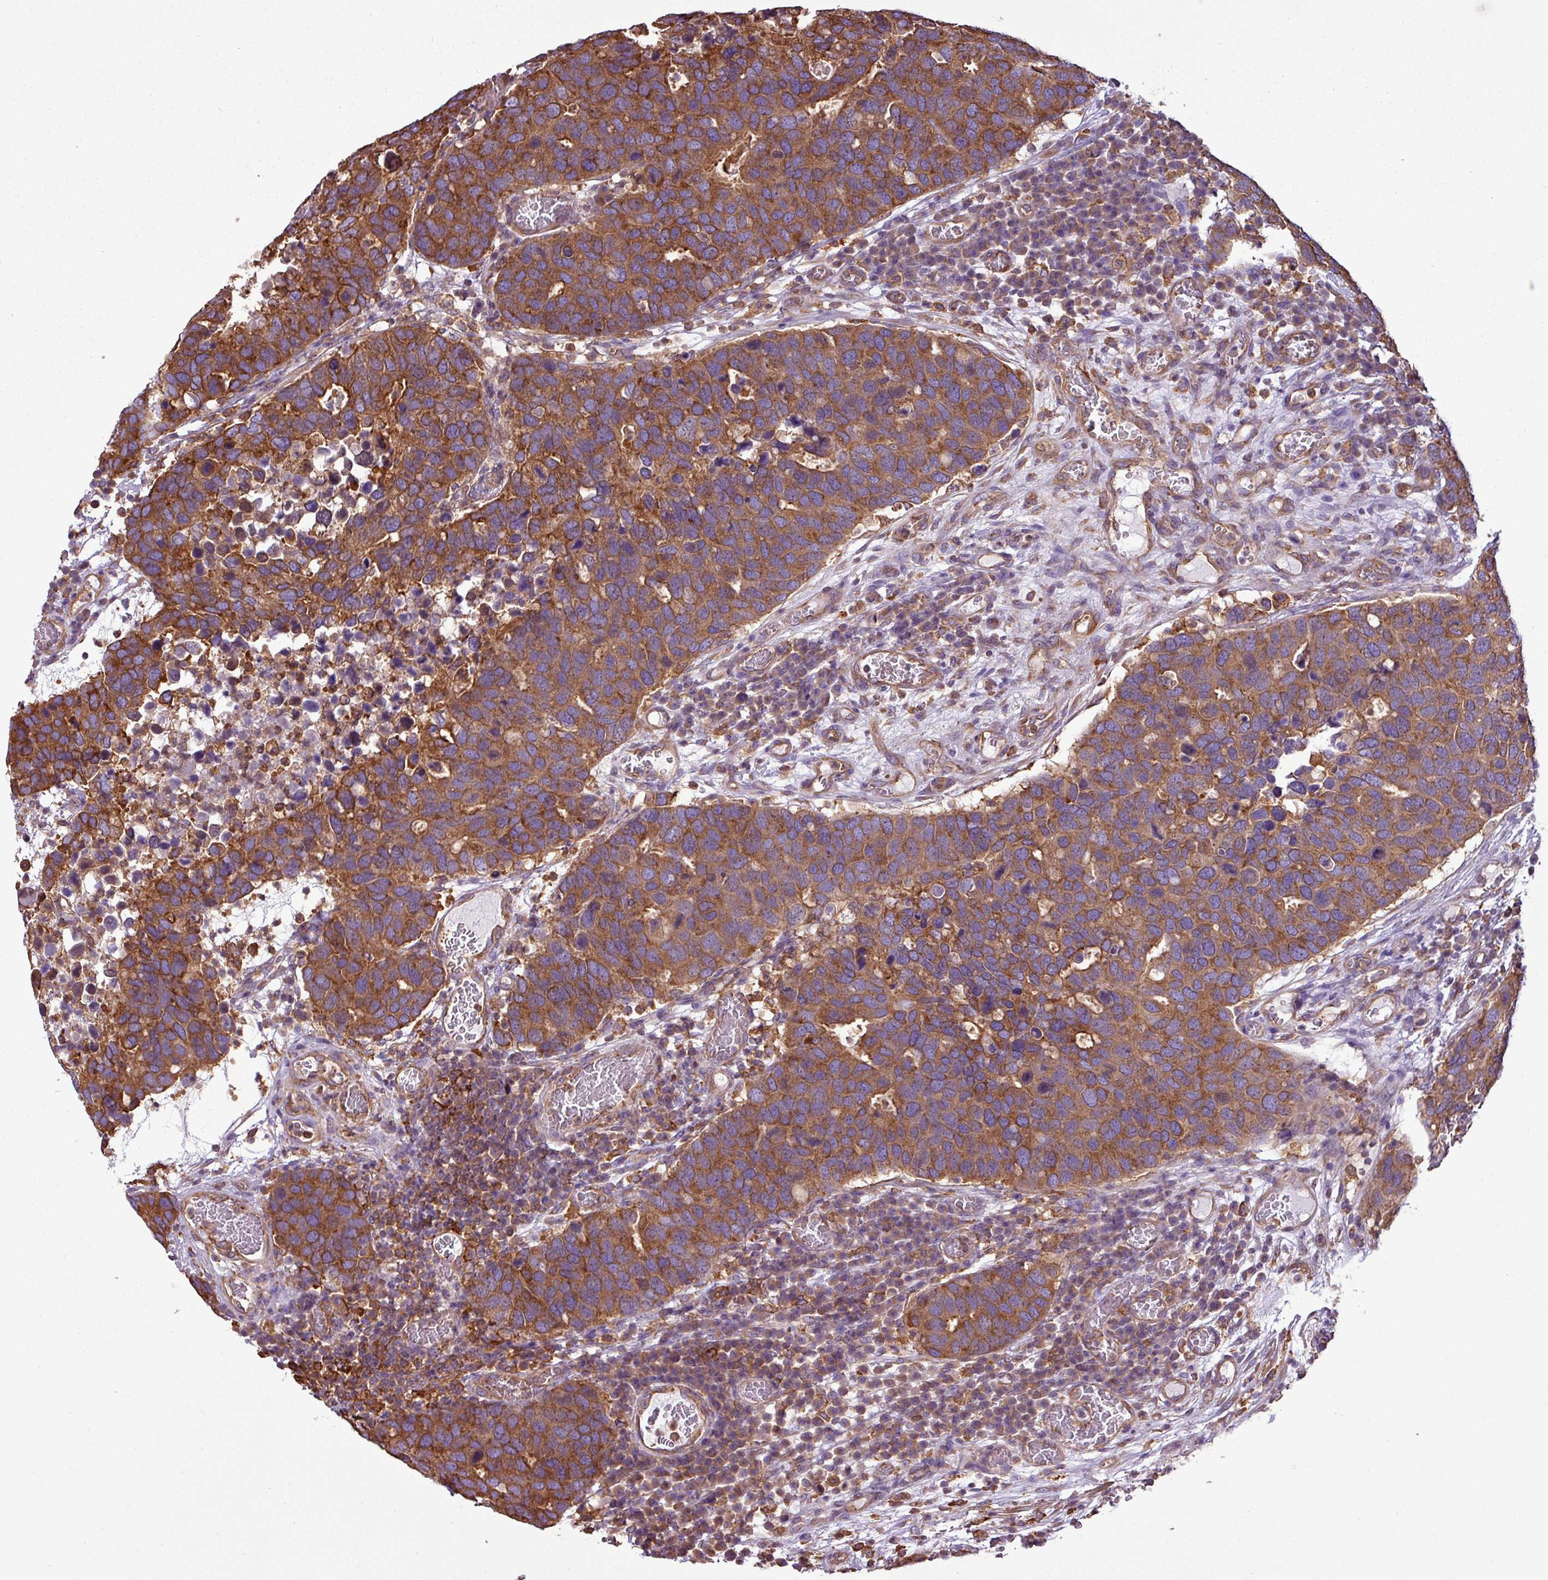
{"staining": {"intensity": "moderate", "quantity": ">75%", "location": "cytoplasmic/membranous"}, "tissue": "breast cancer", "cell_type": "Tumor cells", "image_type": "cancer", "snomed": [{"axis": "morphology", "description": "Duct carcinoma"}, {"axis": "topography", "description": "Breast"}], "caption": "IHC histopathology image of neoplastic tissue: human breast cancer (intraductal carcinoma) stained using IHC exhibits medium levels of moderate protein expression localized specifically in the cytoplasmic/membranous of tumor cells, appearing as a cytoplasmic/membranous brown color.", "gene": "PACSIN2", "patient": {"sex": "female", "age": 83}}